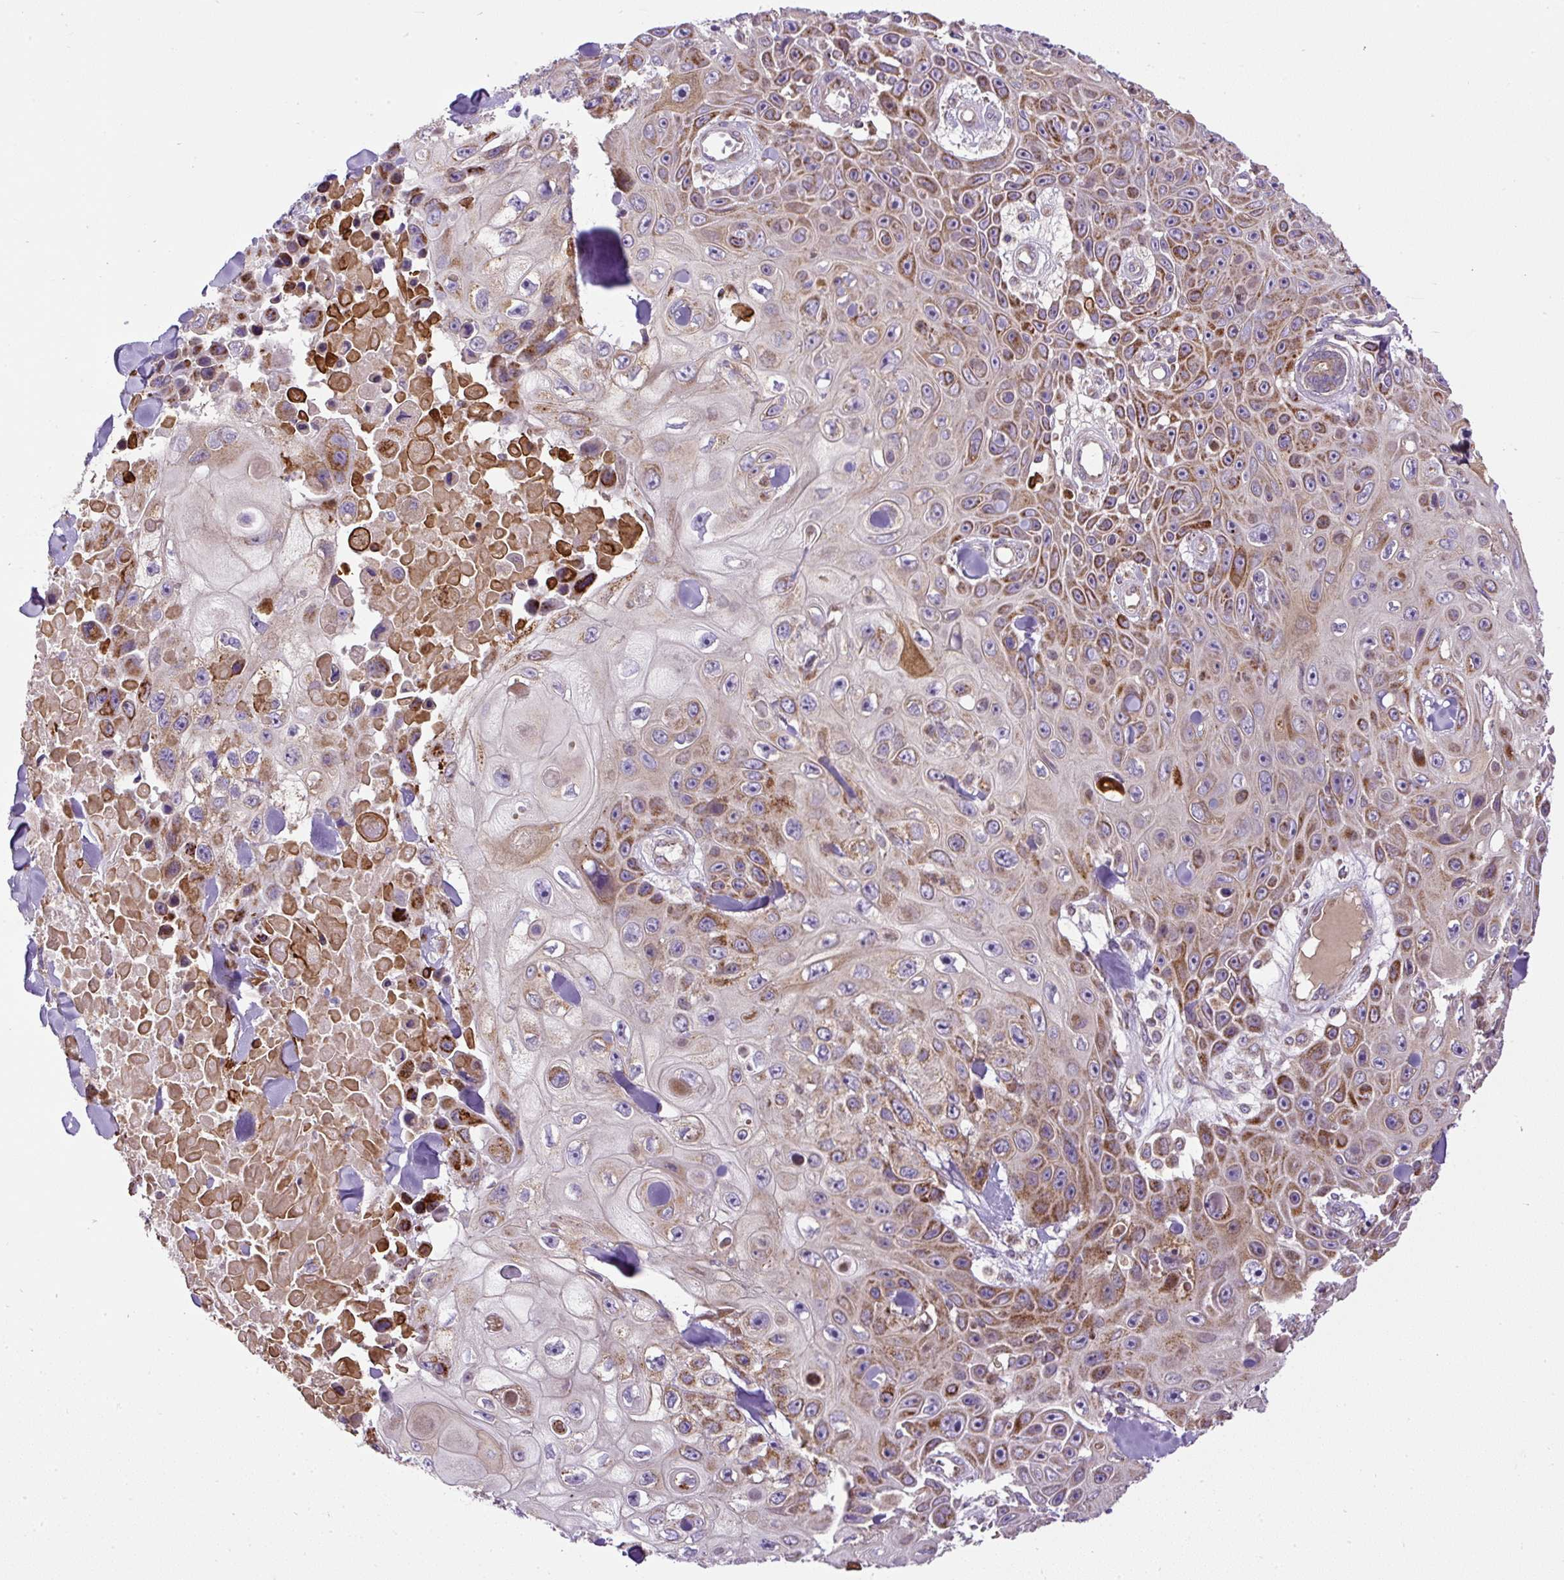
{"staining": {"intensity": "moderate", "quantity": ">75%", "location": "cytoplasmic/membranous"}, "tissue": "skin cancer", "cell_type": "Tumor cells", "image_type": "cancer", "snomed": [{"axis": "morphology", "description": "Squamous cell carcinoma, NOS"}, {"axis": "topography", "description": "Skin"}], "caption": "This is a micrograph of immunohistochemistry (IHC) staining of skin cancer, which shows moderate expression in the cytoplasmic/membranous of tumor cells.", "gene": "ZNF547", "patient": {"sex": "male", "age": 82}}